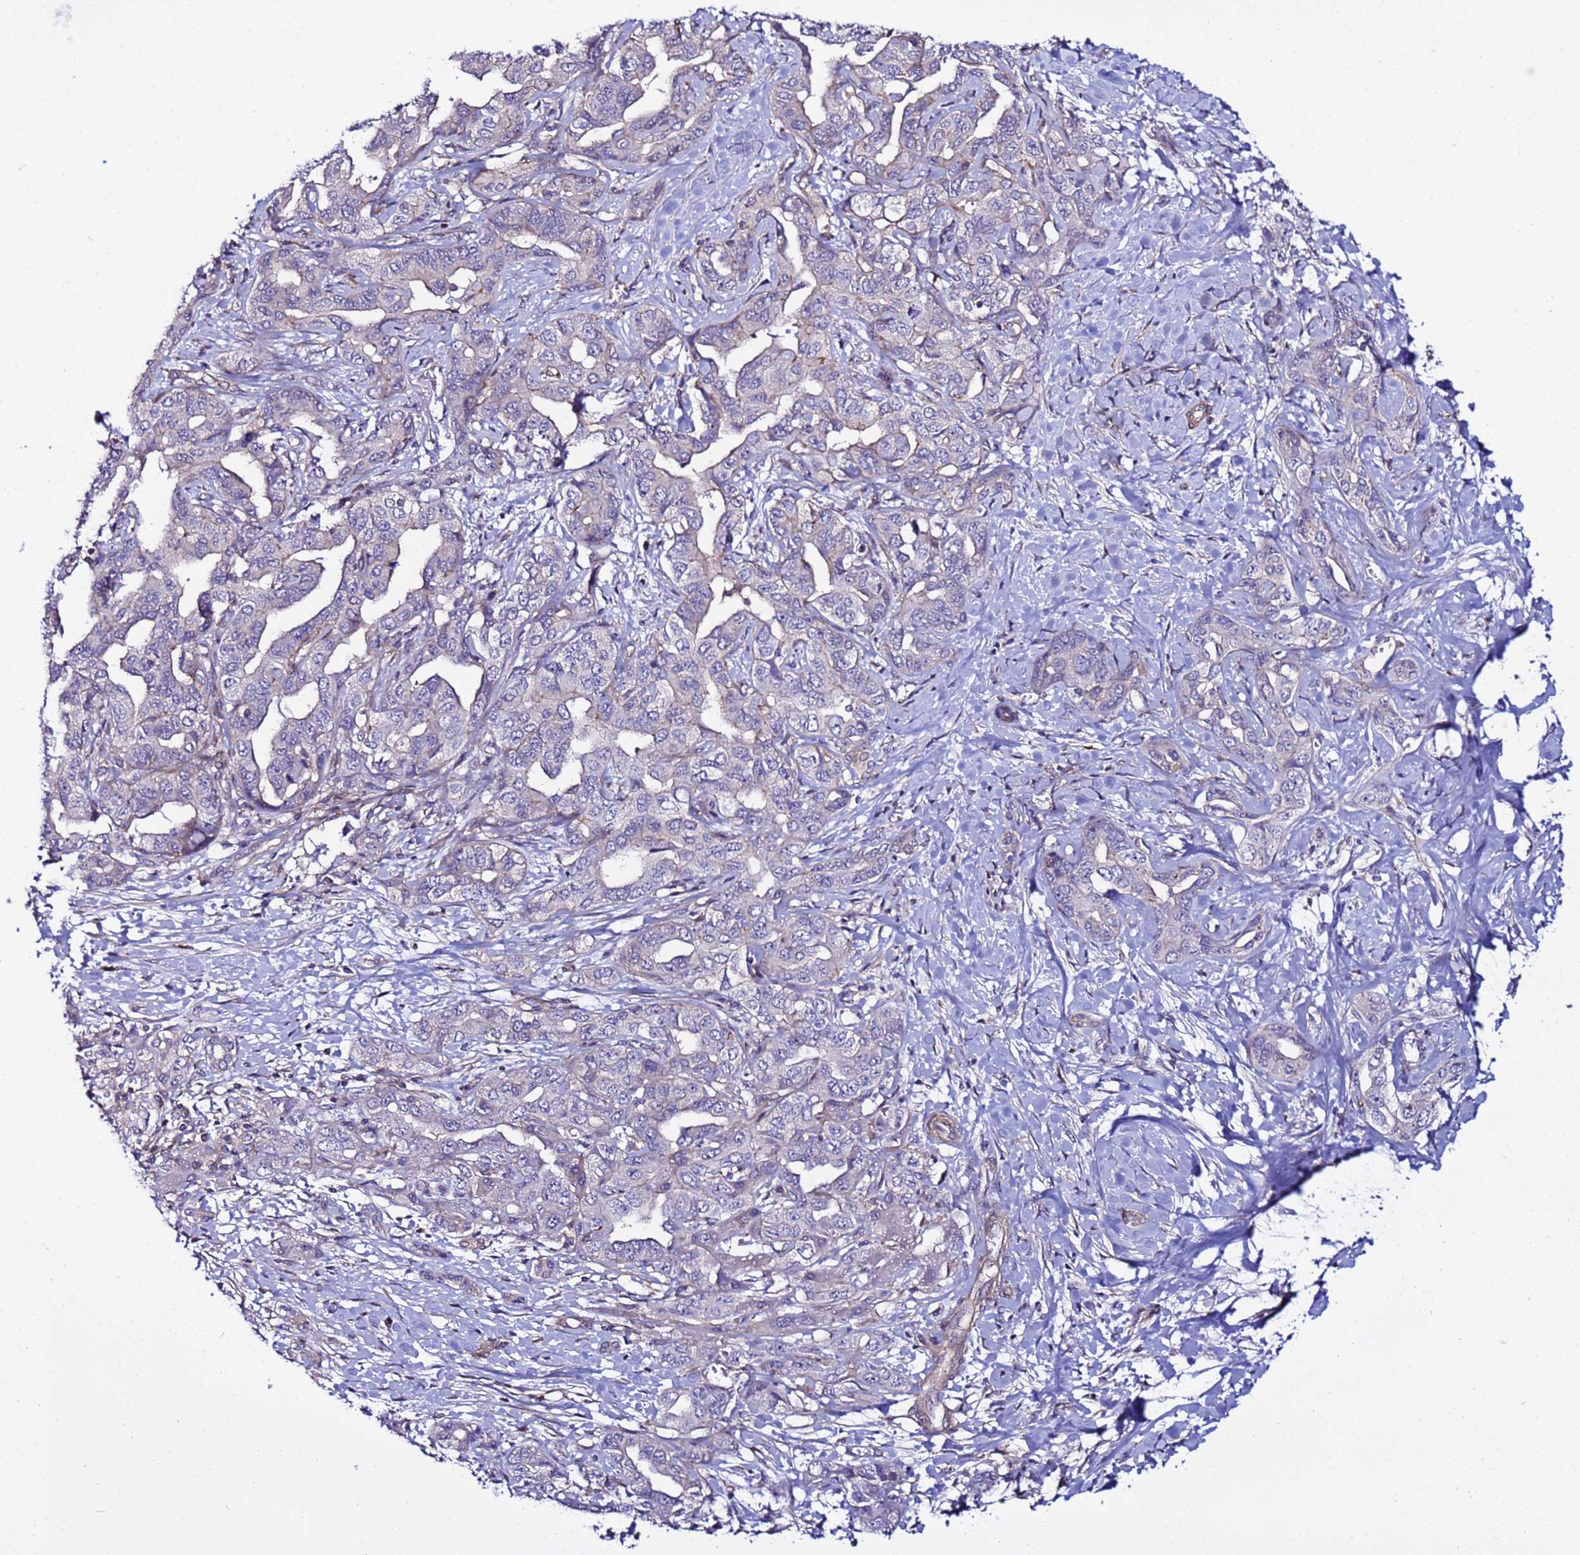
{"staining": {"intensity": "weak", "quantity": "<25%", "location": "cytoplasmic/membranous"}, "tissue": "liver cancer", "cell_type": "Tumor cells", "image_type": "cancer", "snomed": [{"axis": "morphology", "description": "Cholangiocarcinoma"}, {"axis": "topography", "description": "Liver"}], "caption": "Immunohistochemistry micrograph of liver cancer (cholangiocarcinoma) stained for a protein (brown), which exhibits no positivity in tumor cells.", "gene": "STK38", "patient": {"sex": "male", "age": 59}}